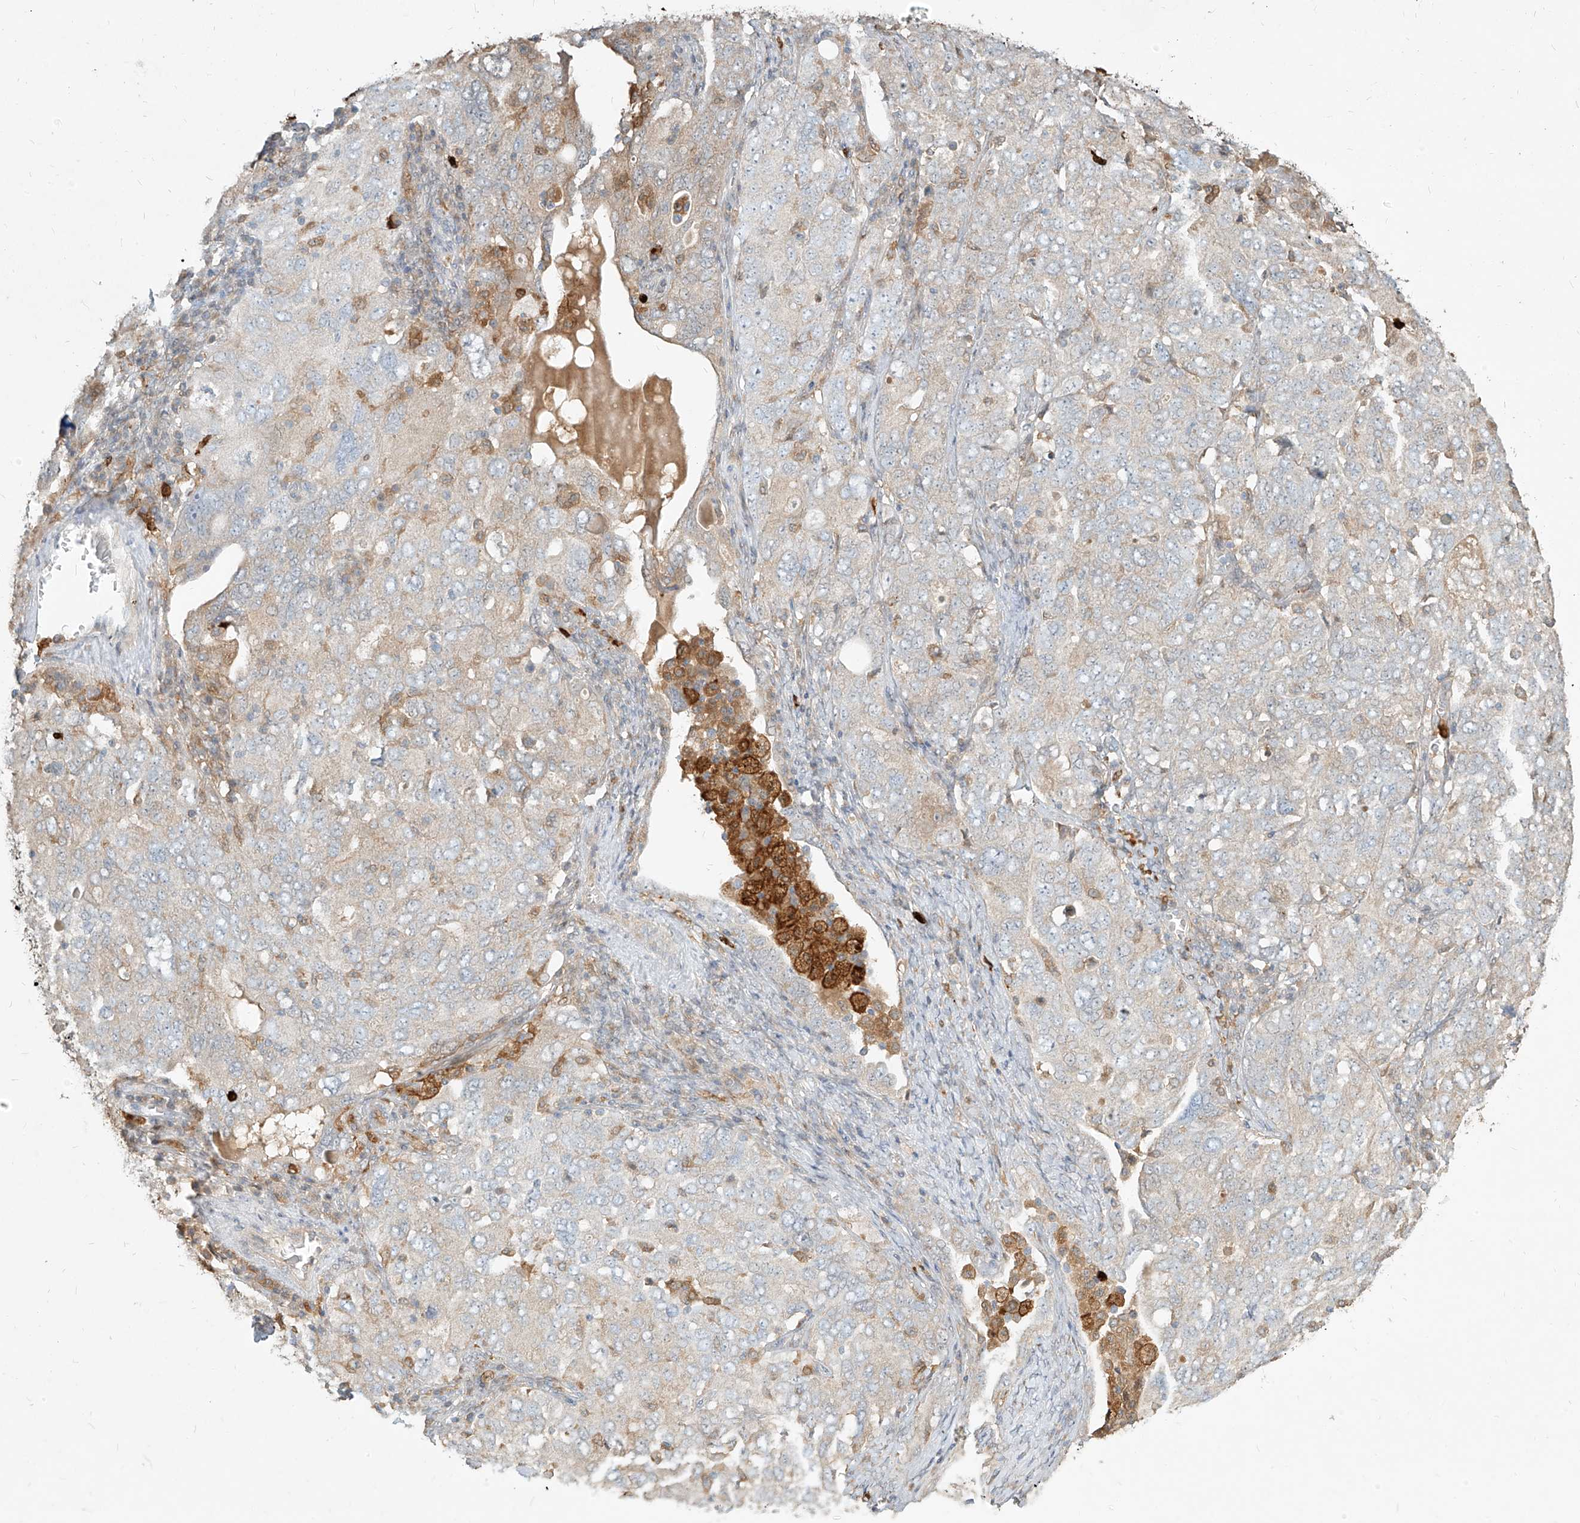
{"staining": {"intensity": "negative", "quantity": "none", "location": "none"}, "tissue": "ovarian cancer", "cell_type": "Tumor cells", "image_type": "cancer", "snomed": [{"axis": "morphology", "description": "Carcinoma, endometroid"}, {"axis": "topography", "description": "Ovary"}], "caption": "High power microscopy photomicrograph of an immunohistochemistry photomicrograph of ovarian cancer (endometroid carcinoma), revealing no significant staining in tumor cells.", "gene": "PGD", "patient": {"sex": "female", "age": 62}}